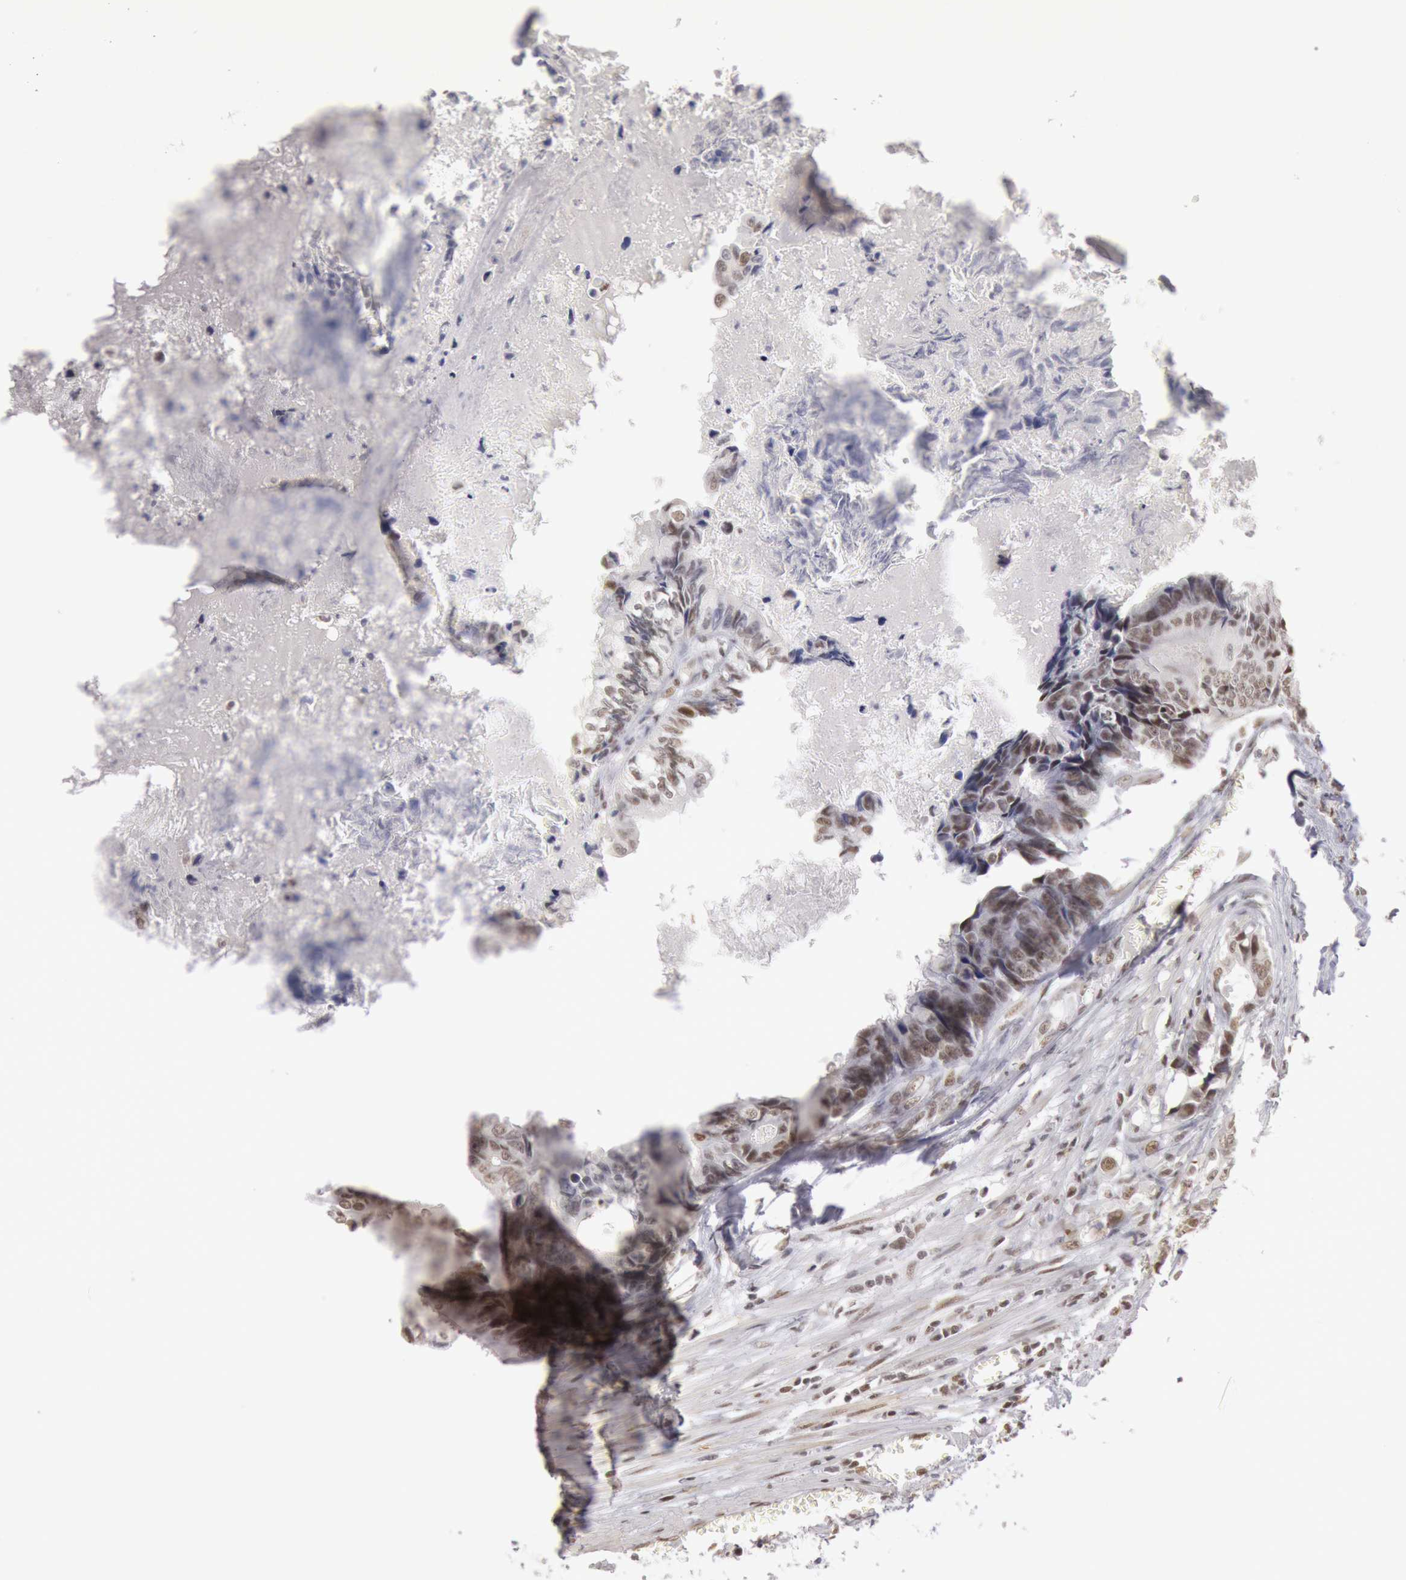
{"staining": {"intensity": "moderate", "quantity": ">75%", "location": "nuclear"}, "tissue": "colorectal cancer", "cell_type": "Tumor cells", "image_type": "cancer", "snomed": [{"axis": "morphology", "description": "Adenocarcinoma, NOS"}, {"axis": "topography", "description": "Rectum"}], "caption": "Tumor cells reveal moderate nuclear staining in approximately >75% of cells in colorectal cancer (adenocarcinoma).", "gene": "ESS2", "patient": {"sex": "female", "age": 98}}